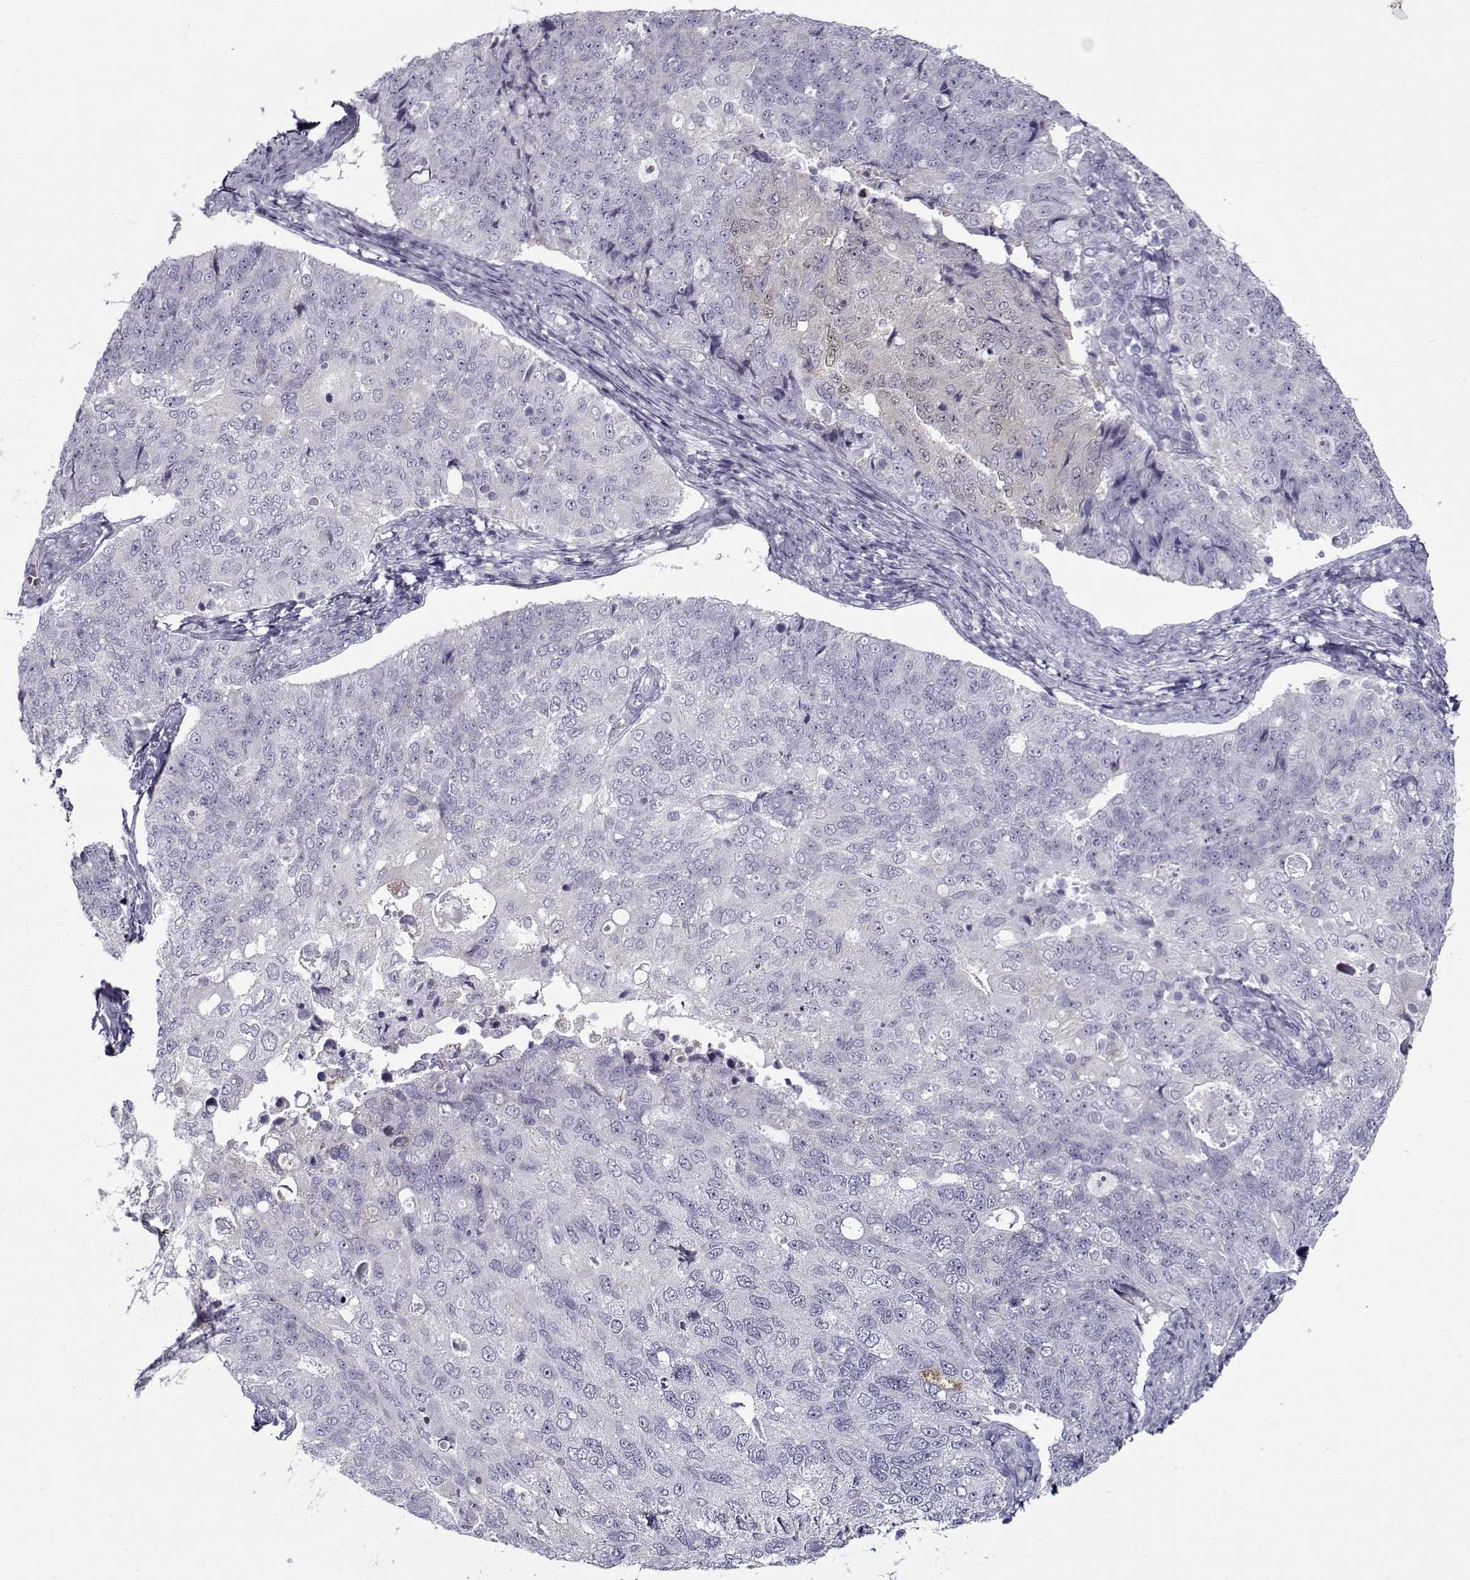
{"staining": {"intensity": "negative", "quantity": "none", "location": "none"}, "tissue": "endometrial cancer", "cell_type": "Tumor cells", "image_type": "cancer", "snomed": [{"axis": "morphology", "description": "Adenocarcinoma, NOS"}, {"axis": "topography", "description": "Endometrium"}], "caption": "There is no significant staining in tumor cells of endometrial adenocarcinoma.", "gene": "GAGE2A", "patient": {"sex": "female", "age": 43}}